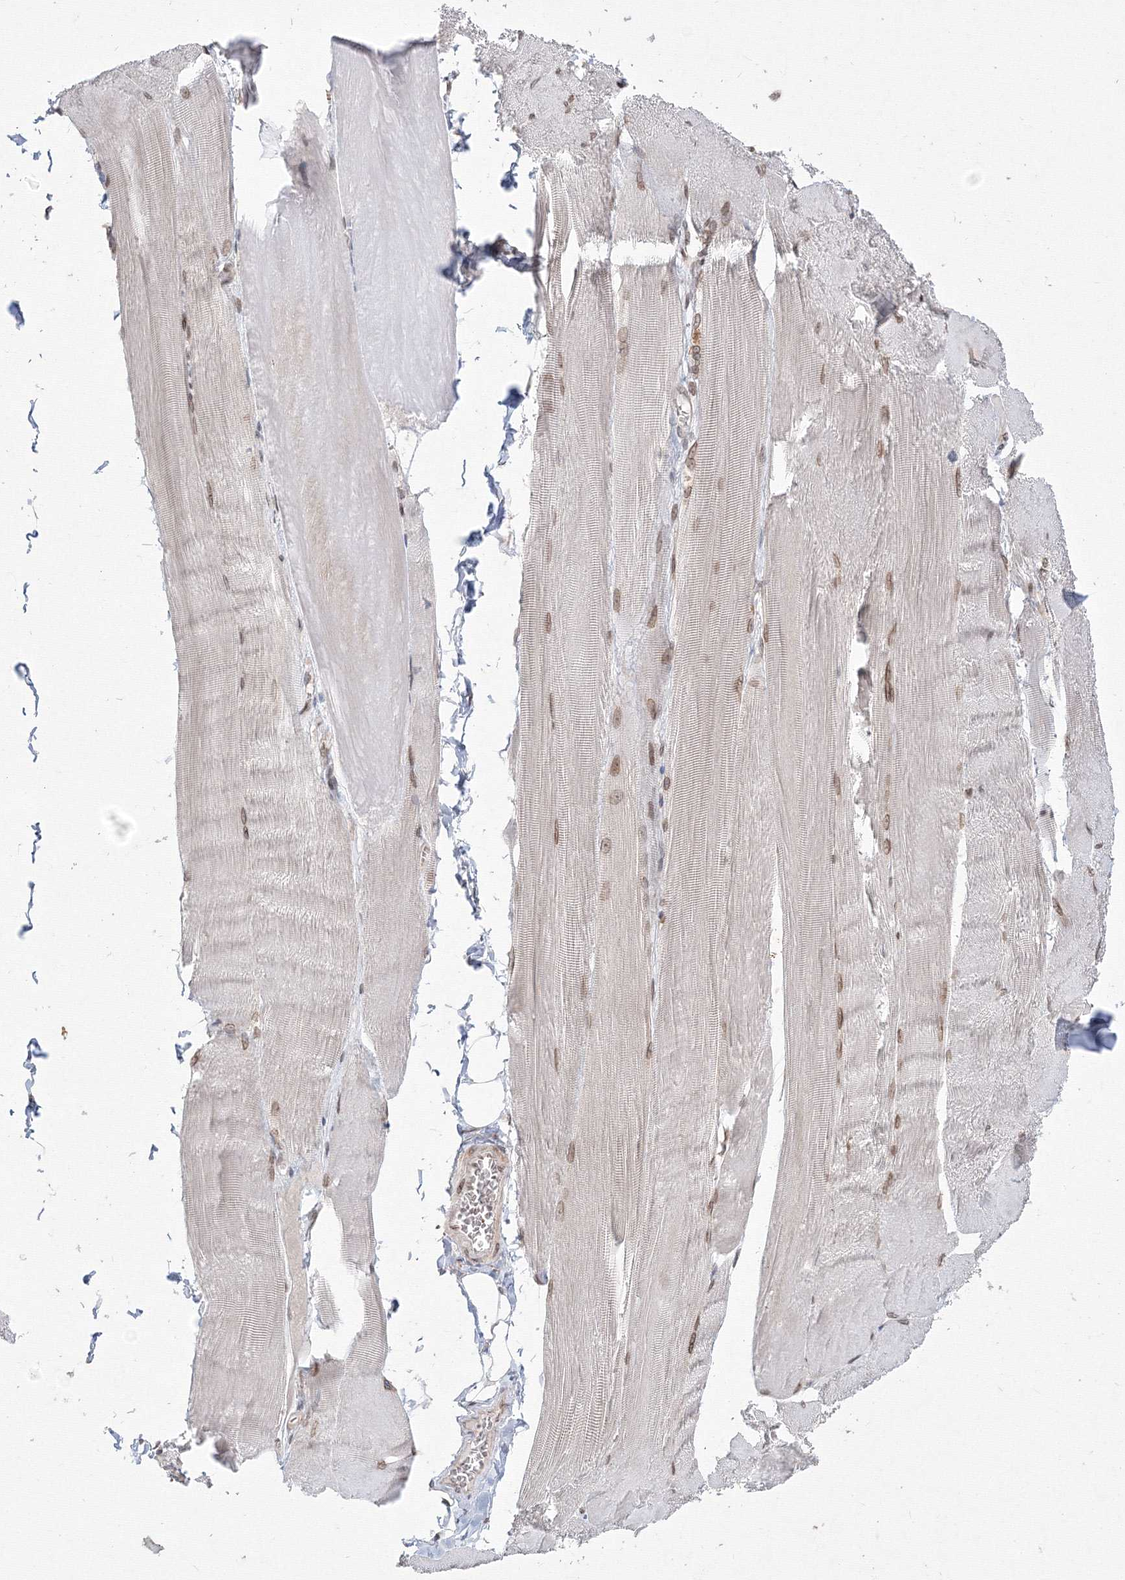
{"staining": {"intensity": "moderate", "quantity": ">75%", "location": "nuclear"}, "tissue": "skeletal muscle", "cell_type": "Myocytes", "image_type": "normal", "snomed": [{"axis": "morphology", "description": "Normal tissue, NOS"}, {"axis": "morphology", "description": "Basal cell carcinoma"}, {"axis": "topography", "description": "Skeletal muscle"}], "caption": "Immunohistochemistry (IHC) (DAB (3,3'-diaminobenzidine)) staining of benign skeletal muscle reveals moderate nuclear protein expression in approximately >75% of myocytes.", "gene": "DNAJB2", "patient": {"sex": "female", "age": 64}}